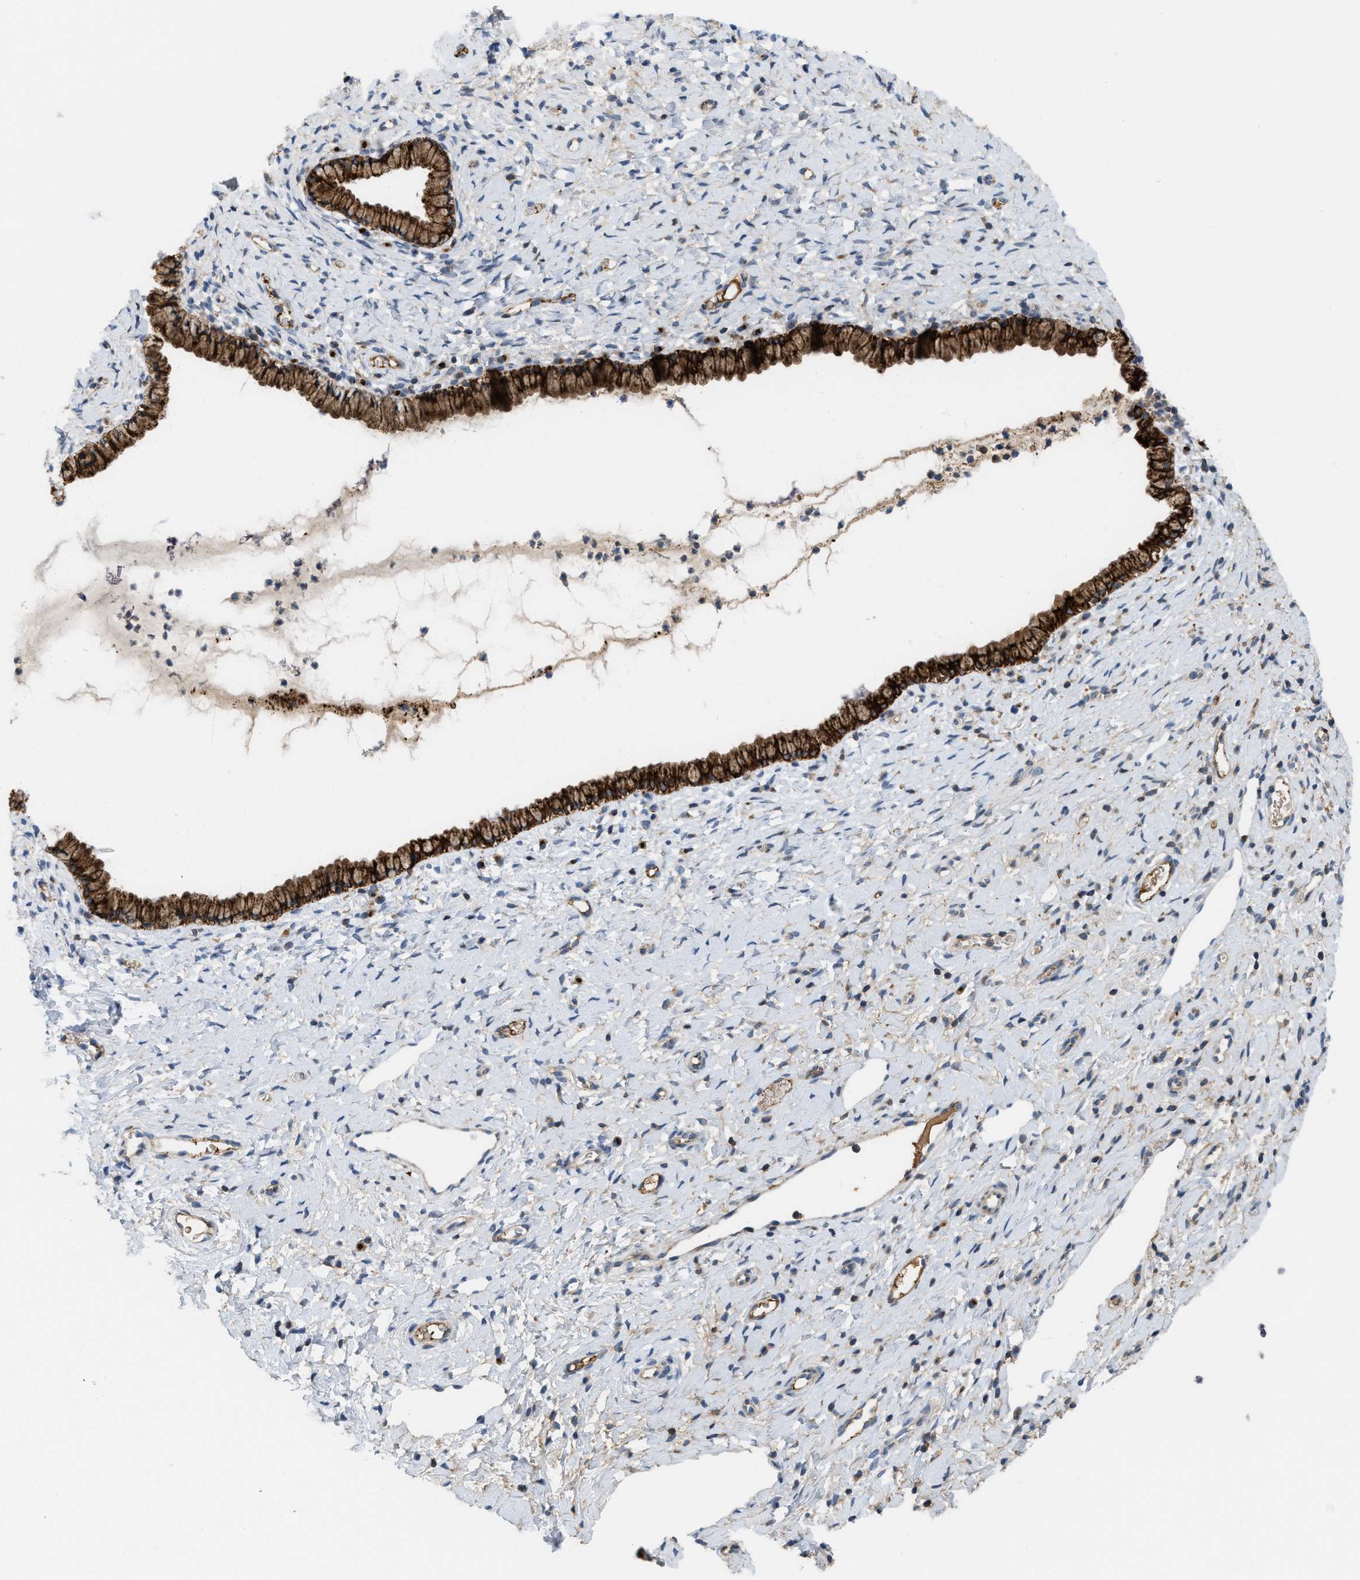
{"staining": {"intensity": "strong", "quantity": ">75%", "location": "cytoplasmic/membranous"}, "tissue": "cervix", "cell_type": "Glandular cells", "image_type": "normal", "snomed": [{"axis": "morphology", "description": "Normal tissue, NOS"}, {"axis": "topography", "description": "Cervix"}], "caption": "A brown stain shows strong cytoplasmic/membranous staining of a protein in glandular cells of unremarkable cervix.", "gene": "DIPK1A", "patient": {"sex": "female", "age": 72}}